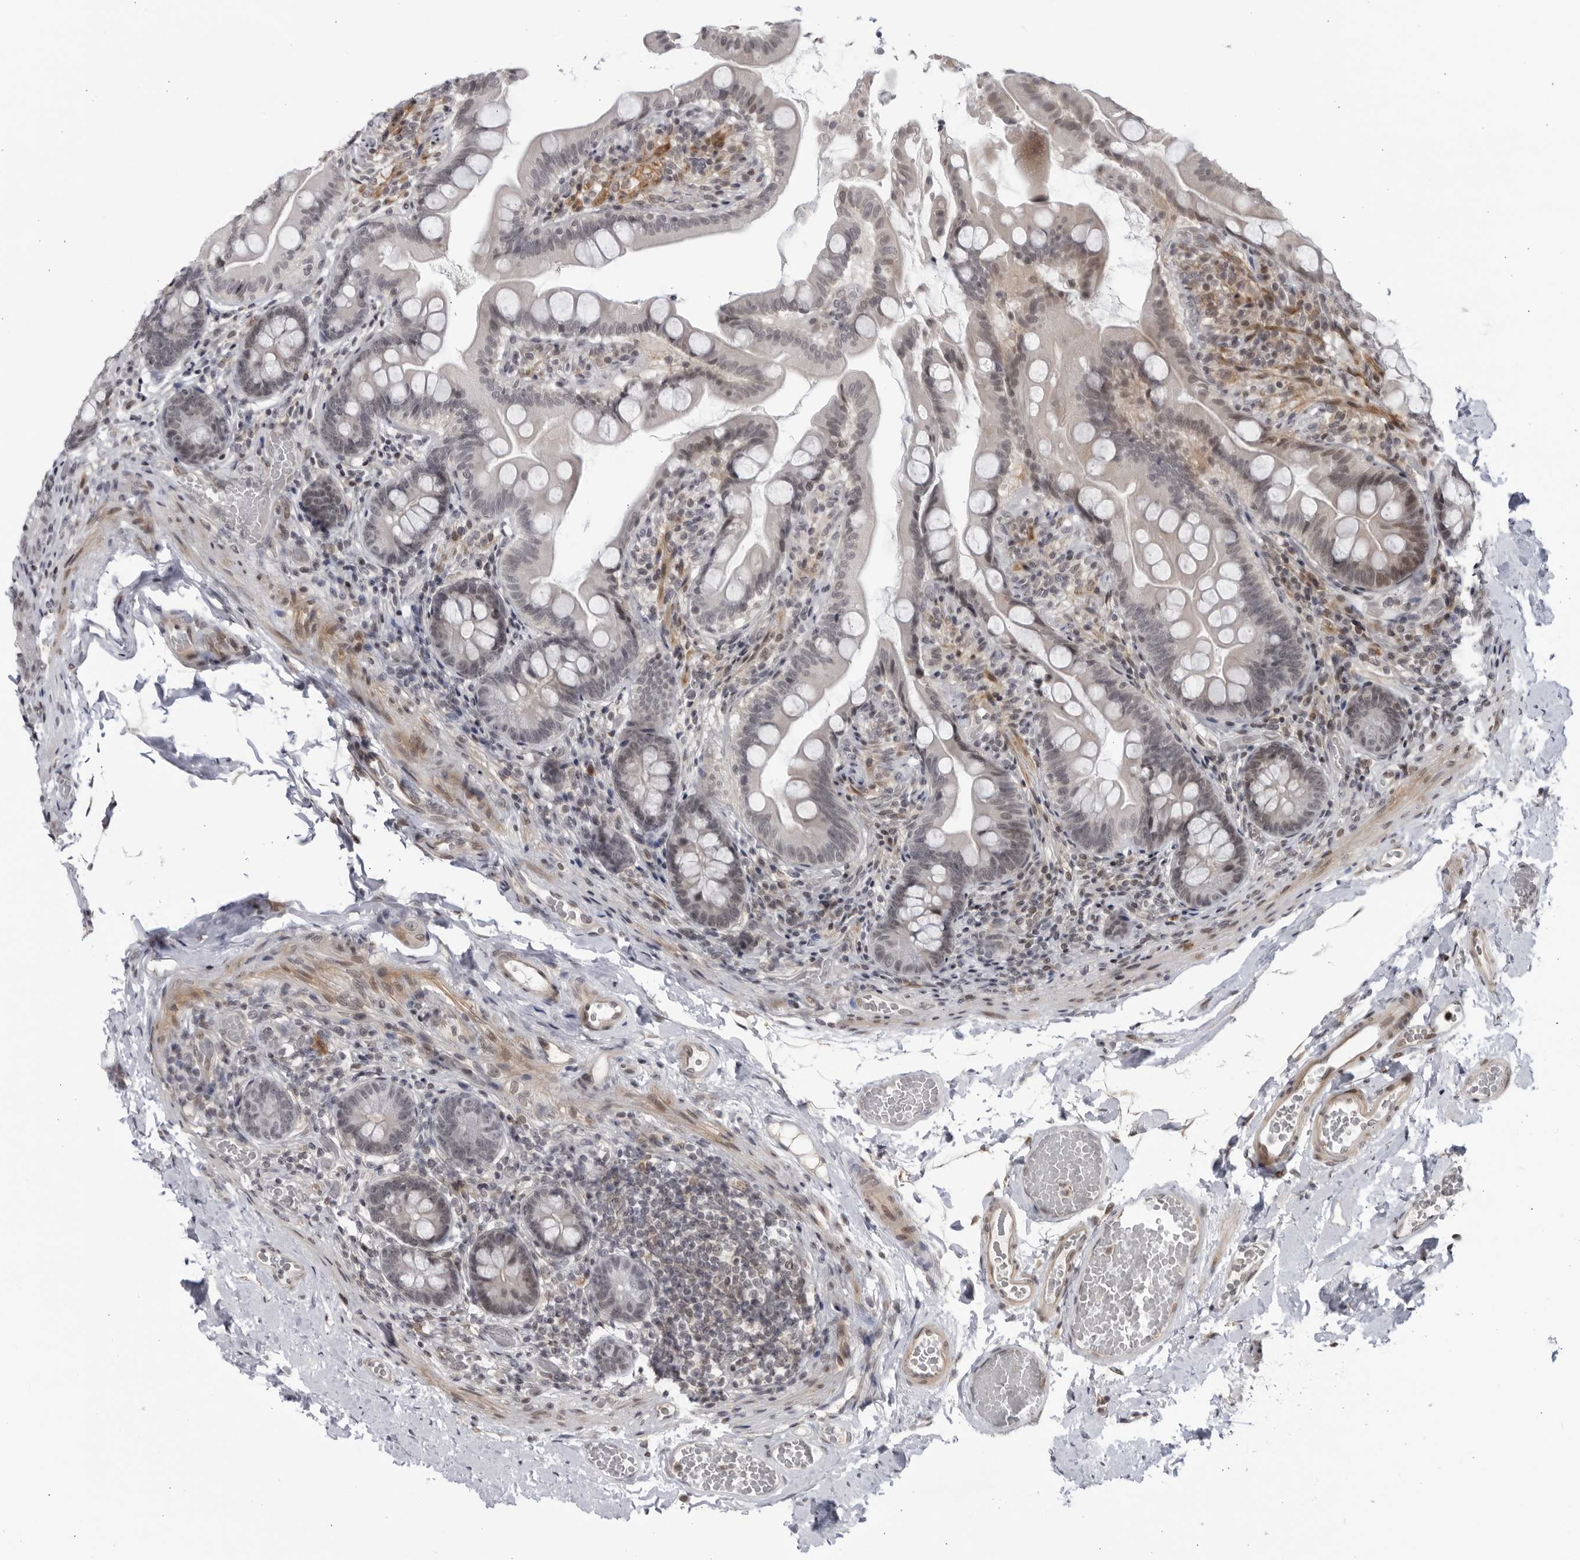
{"staining": {"intensity": "negative", "quantity": "none", "location": "none"}, "tissue": "small intestine", "cell_type": "Glandular cells", "image_type": "normal", "snomed": [{"axis": "morphology", "description": "Normal tissue, NOS"}, {"axis": "topography", "description": "Small intestine"}], "caption": "This histopathology image is of benign small intestine stained with IHC to label a protein in brown with the nuclei are counter-stained blue. There is no positivity in glandular cells.", "gene": "DTL", "patient": {"sex": "female", "age": 56}}